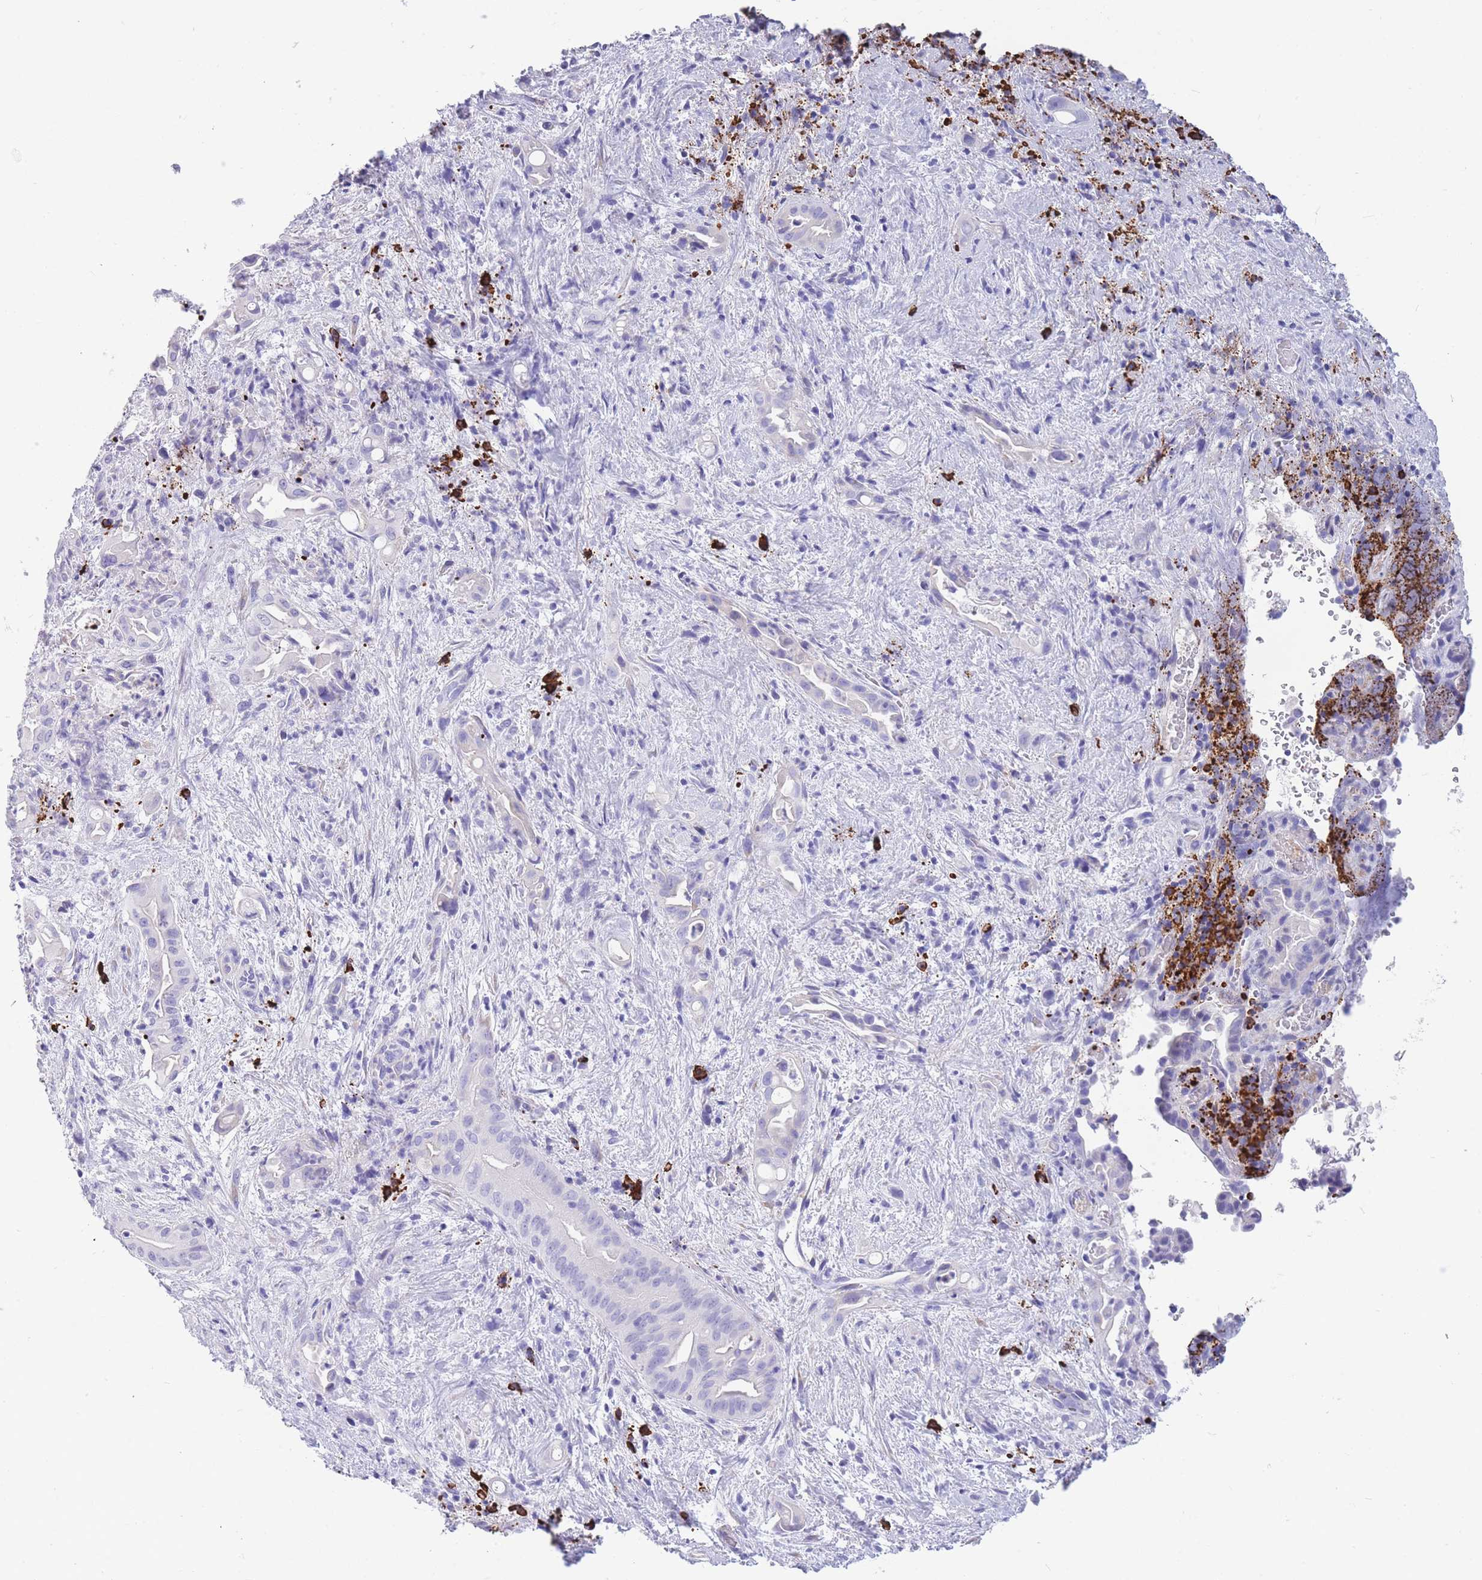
{"staining": {"intensity": "negative", "quantity": "none", "location": "none"}, "tissue": "liver cancer", "cell_type": "Tumor cells", "image_type": "cancer", "snomed": [{"axis": "morphology", "description": "Cholangiocarcinoma"}, {"axis": "topography", "description": "Liver"}], "caption": "Tumor cells are negative for brown protein staining in liver cancer. Nuclei are stained in blue.", "gene": "ZFP62", "patient": {"sex": "female", "age": 68}}